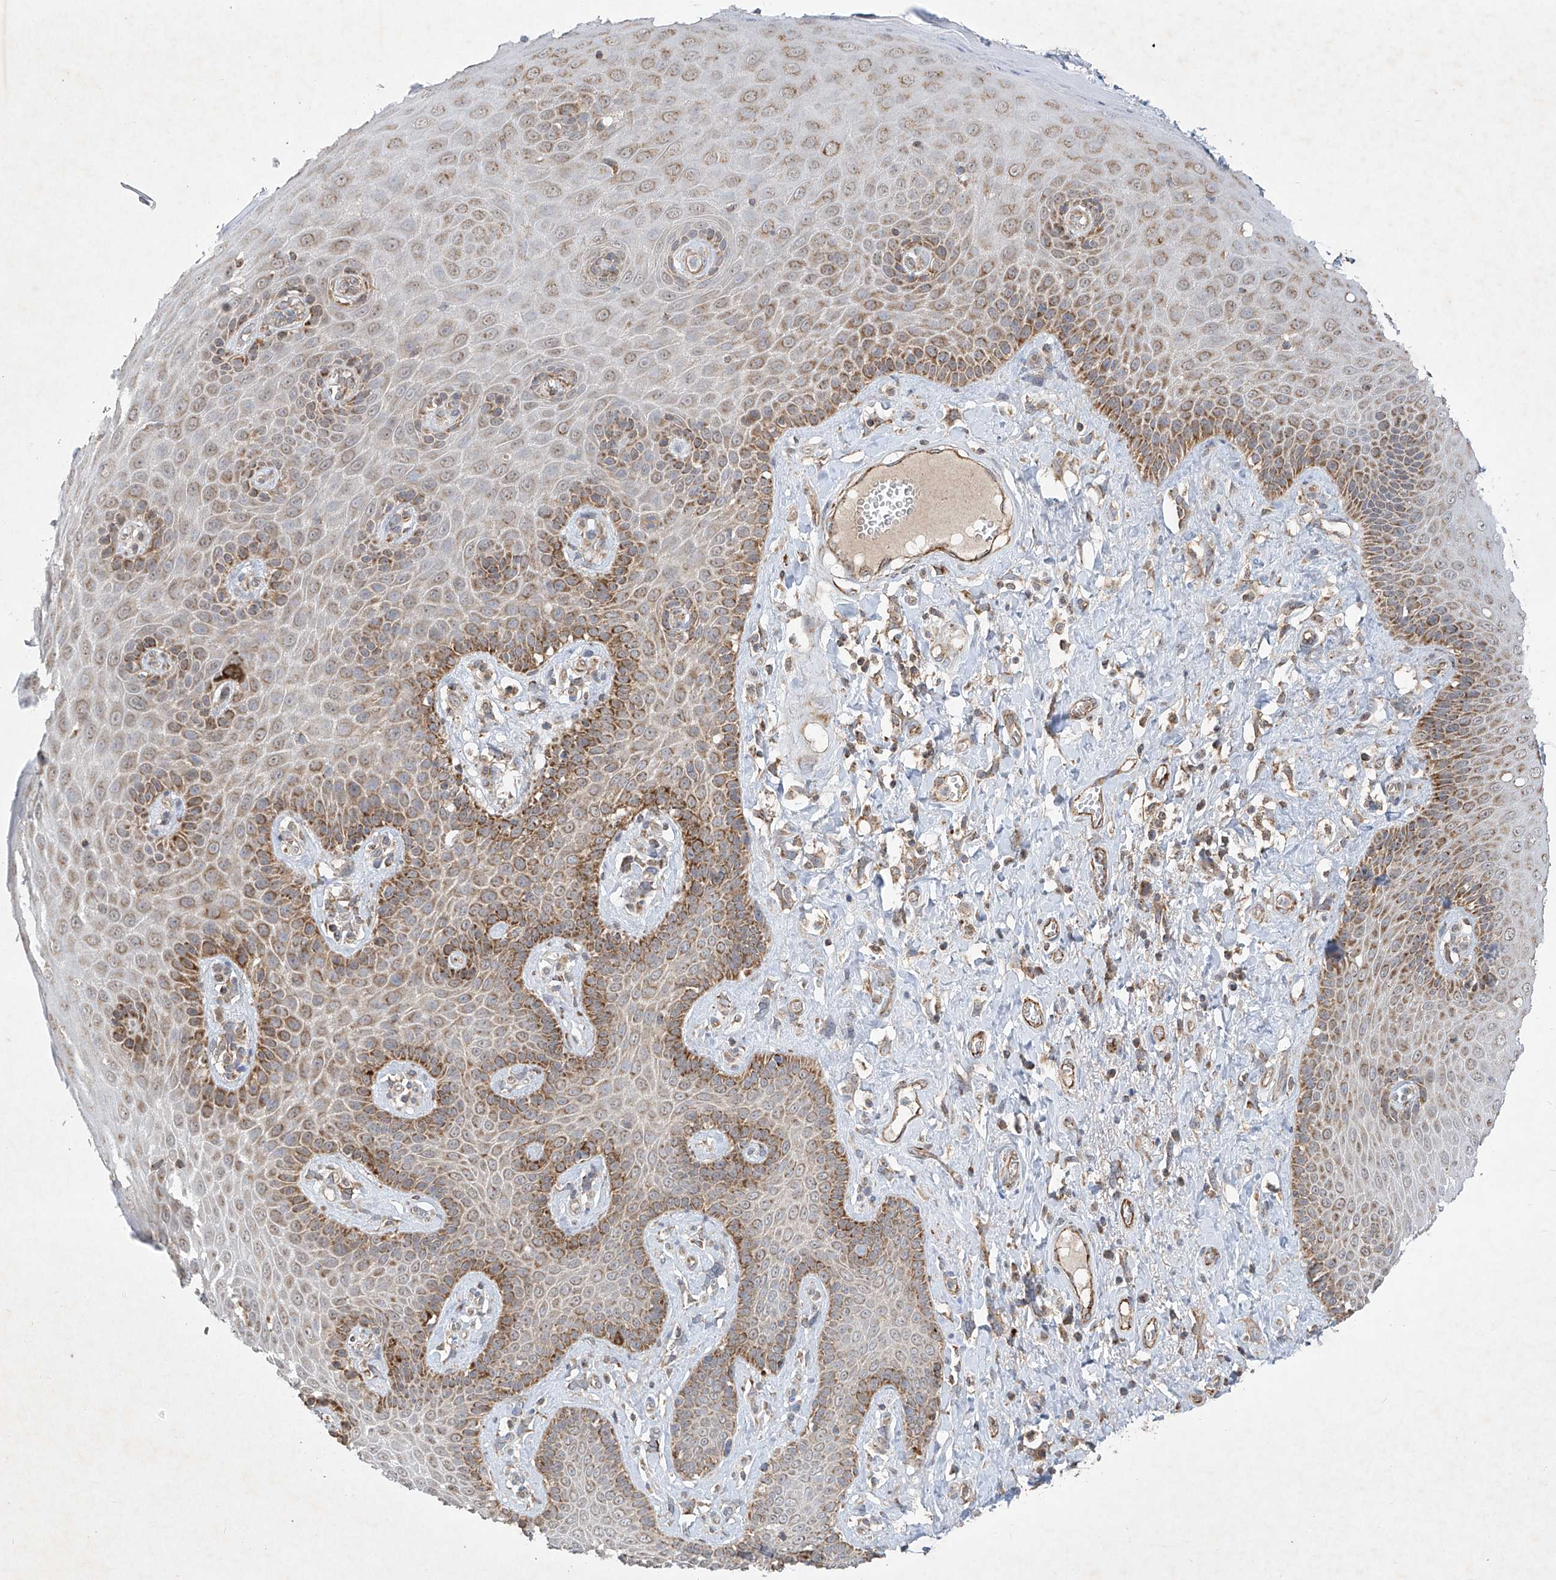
{"staining": {"intensity": "moderate", "quantity": ">75%", "location": "cytoplasmic/membranous"}, "tissue": "skin", "cell_type": "Epidermal cells", "image_type": "normal", "snomed": [{"axis": "morphology", "description": "Normal tissue, NOS"}, {"axis": "topography", "description": "Anal"}], "caption": "High-magnification brightfield microscopy of unremarkable skin stained with DAB (3,3'-diaminobenzidine) (brown) and counterstained with hematoxylin (blue). epidermal cells exhibit moderate cytoplasmic/membranous expression is appreciated in approximately>75% of cells. The staining is performed using DAB brown chromogen to label protein expression. The nuclei are counter-stained blue using hematoxylin.", "gene": "UQCC1", "patient": {"sex": "male", "age": 69}}